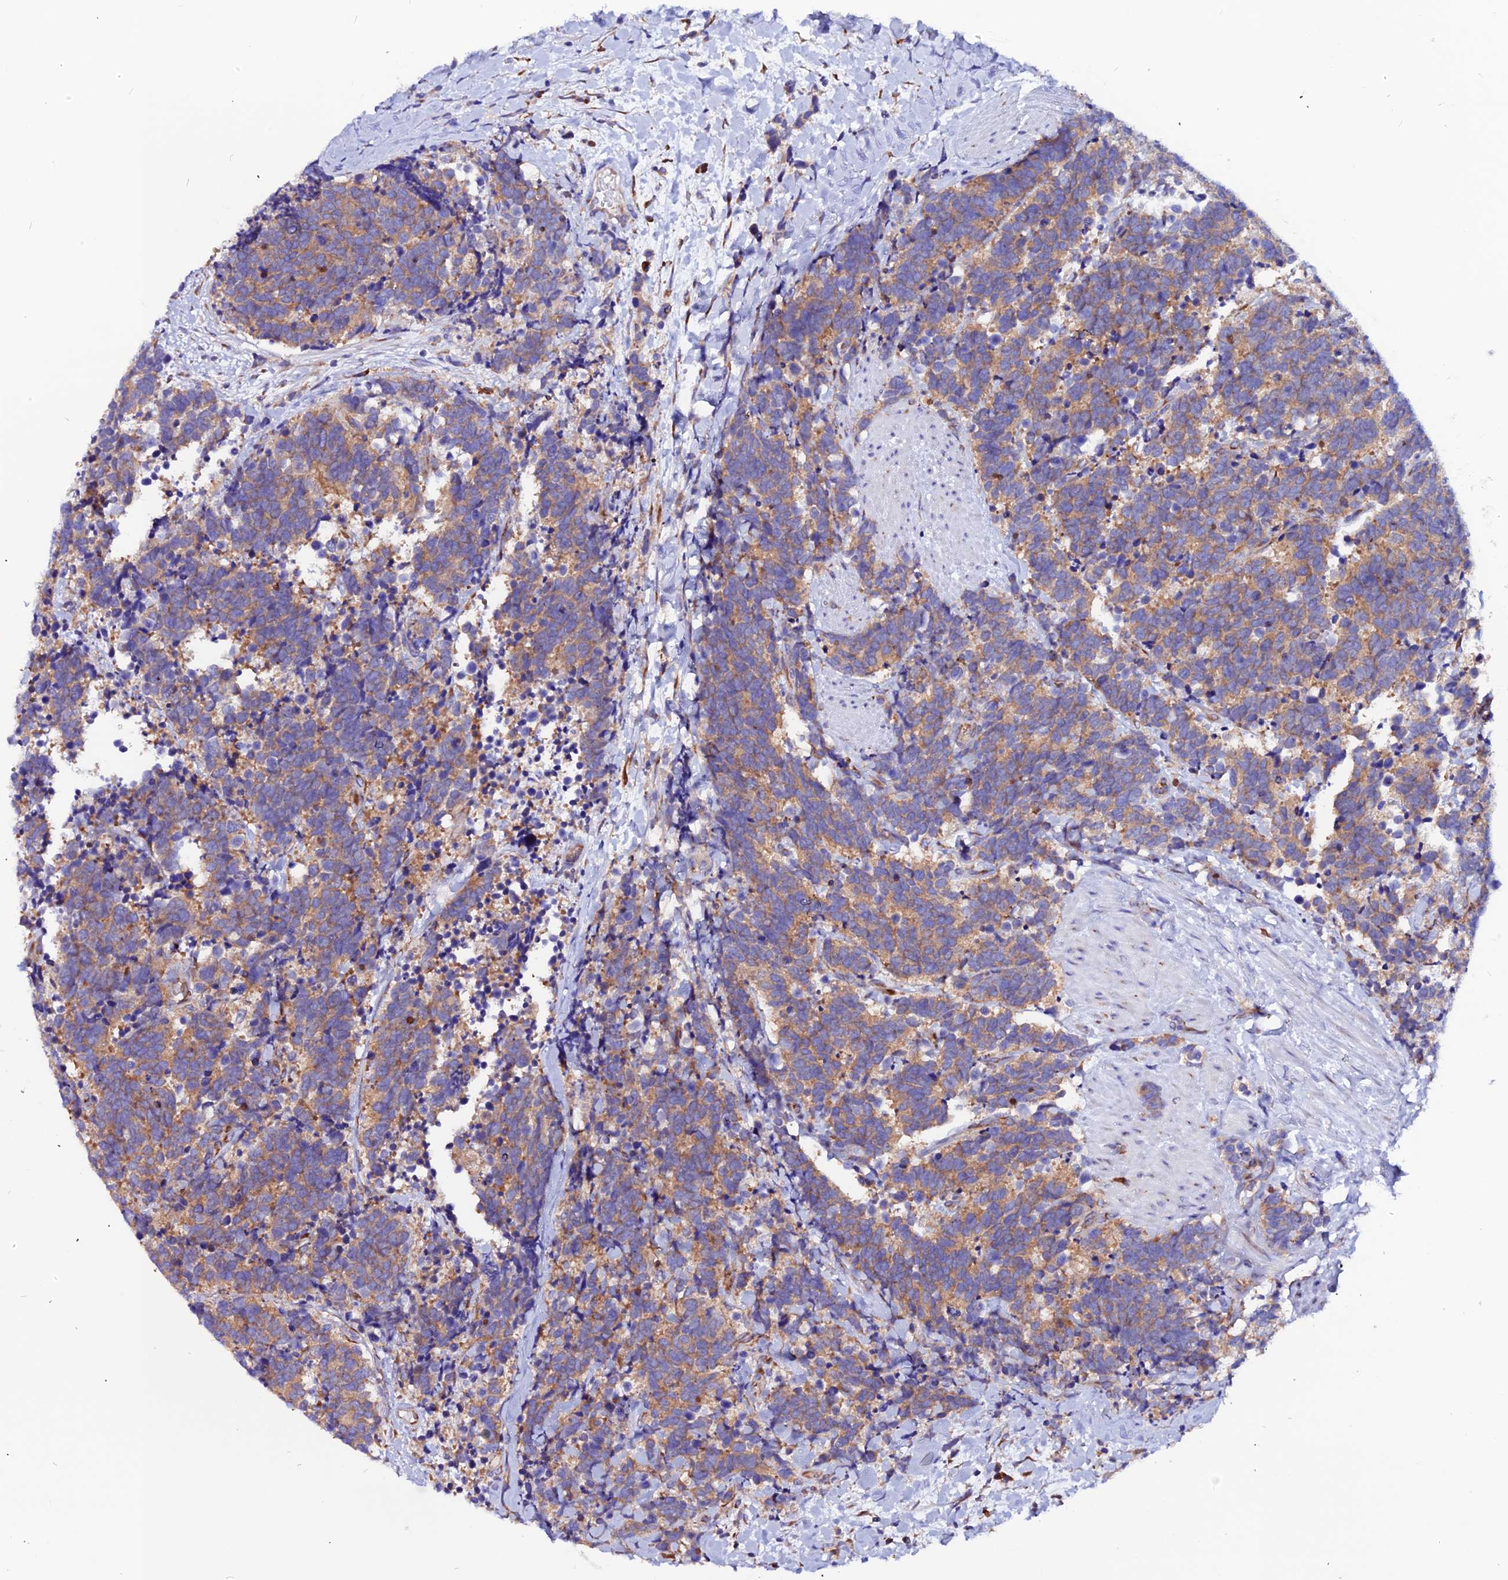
{"staining": {"intensity": "moderate", "quantity": ">75%", "location": "cytoplasmic/membranous"}, "tissue": "carcinoid", "cell_type": "Tumor cells", "image_type": "cancer", "snomed": [{"axis": "morphology", "description": "Carcinoma, NOS"}, {"axis": "morphology", "description": "Carcinoid, malignant, NOS"}, {"axis": "topography", "description": "Prostate"}], "caption": "Carcinoid stained with immunohistochemistry (IHC) shows moderate cytoplasmic/membranous staining in about >75% of tumor cells.", "gene": "EEF1G", "patient": {"sex": "male", "age": 57}}